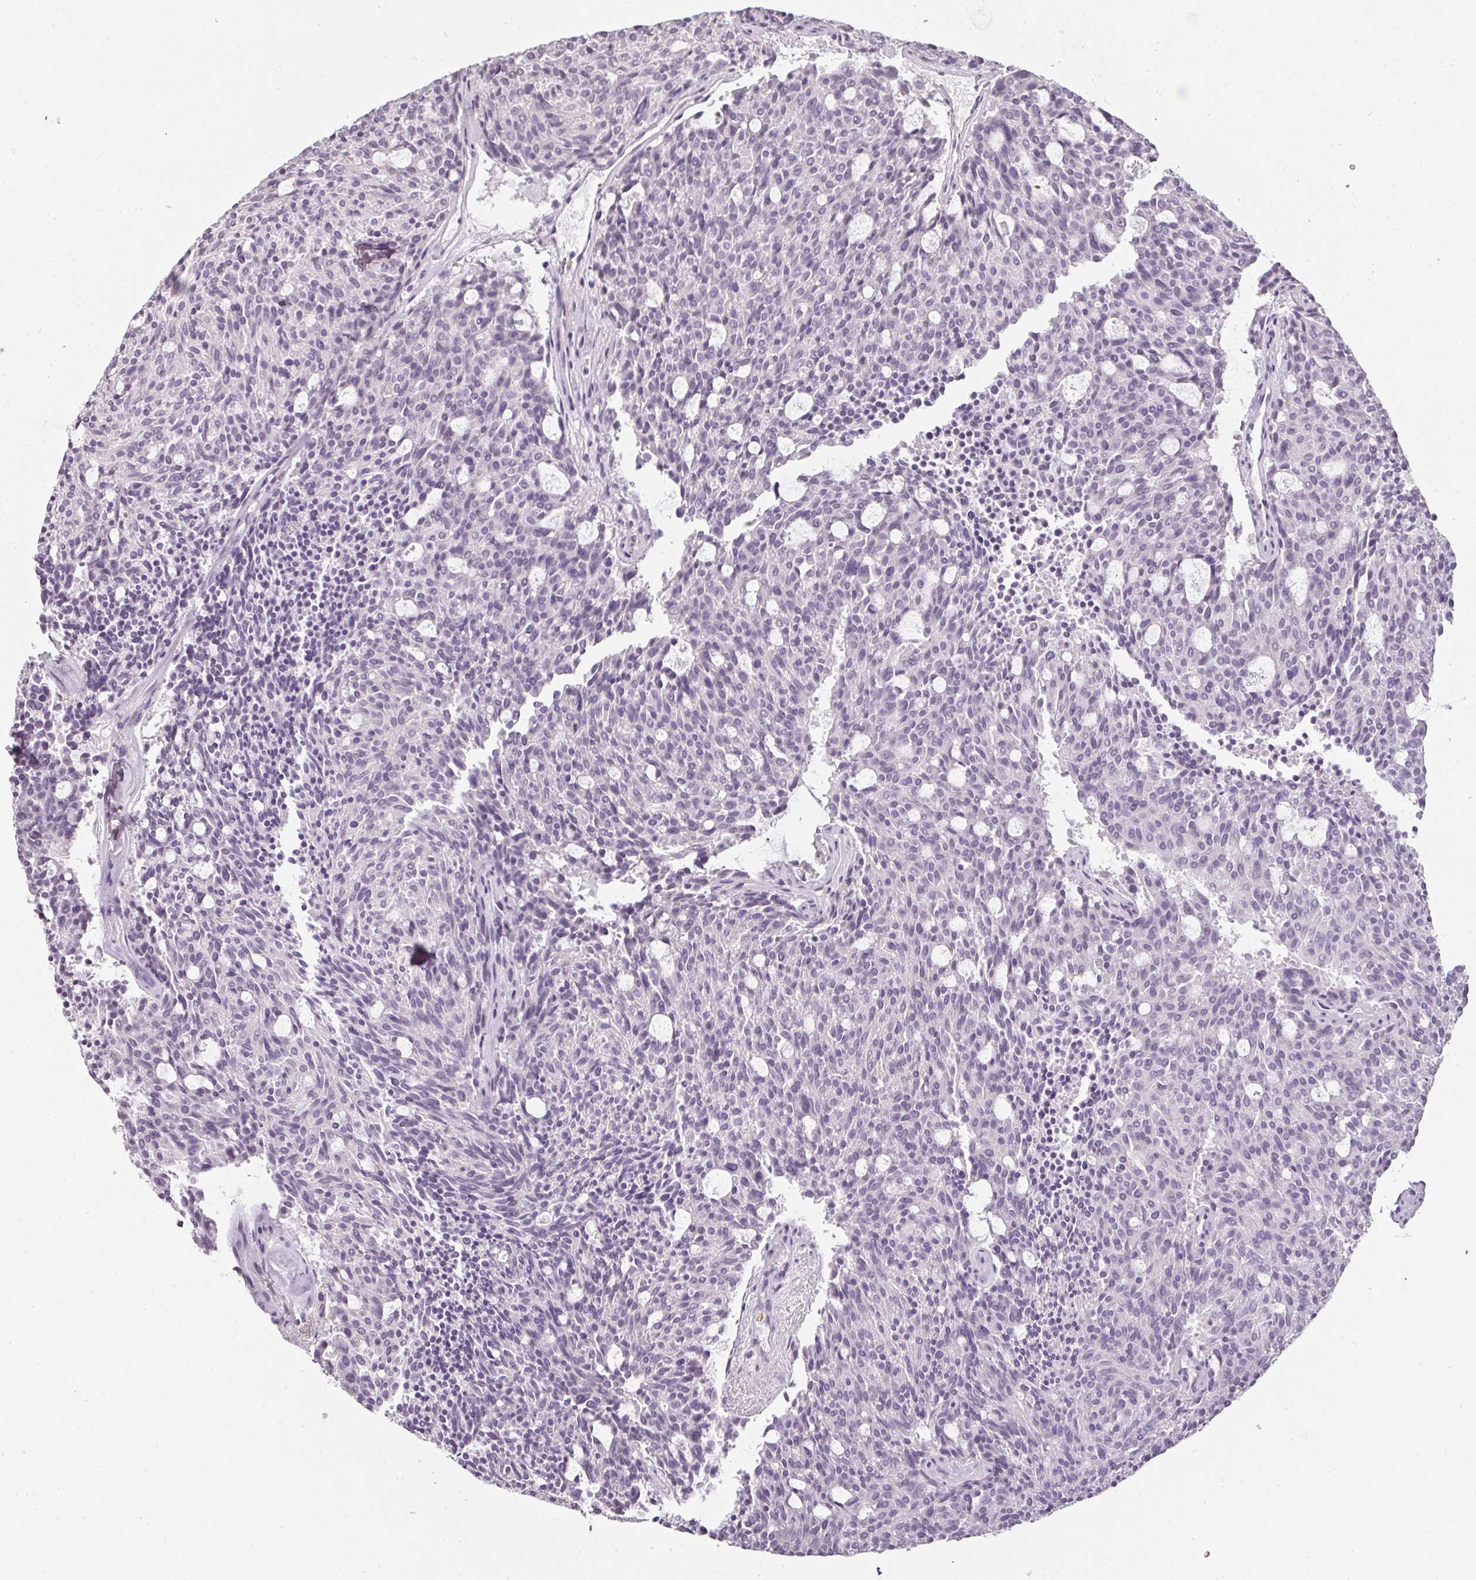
{"staining": {"intensity": "negative", "quantity": "none", "location": "none"}, "tissue": "carcinoid", "cell_type": "Tumor cells", "image_type": "cancer", "snomed": [{"axis": "morphology", "description": "Carcinoid, malignant, NOS"}, {"axis": "topography", "description": "Pancreas"}], "caption": "Tumor cells show no significant protein staining in carcinoid.", "gene": "CAMP", "patient": {"sex": "female", "age": 54}}